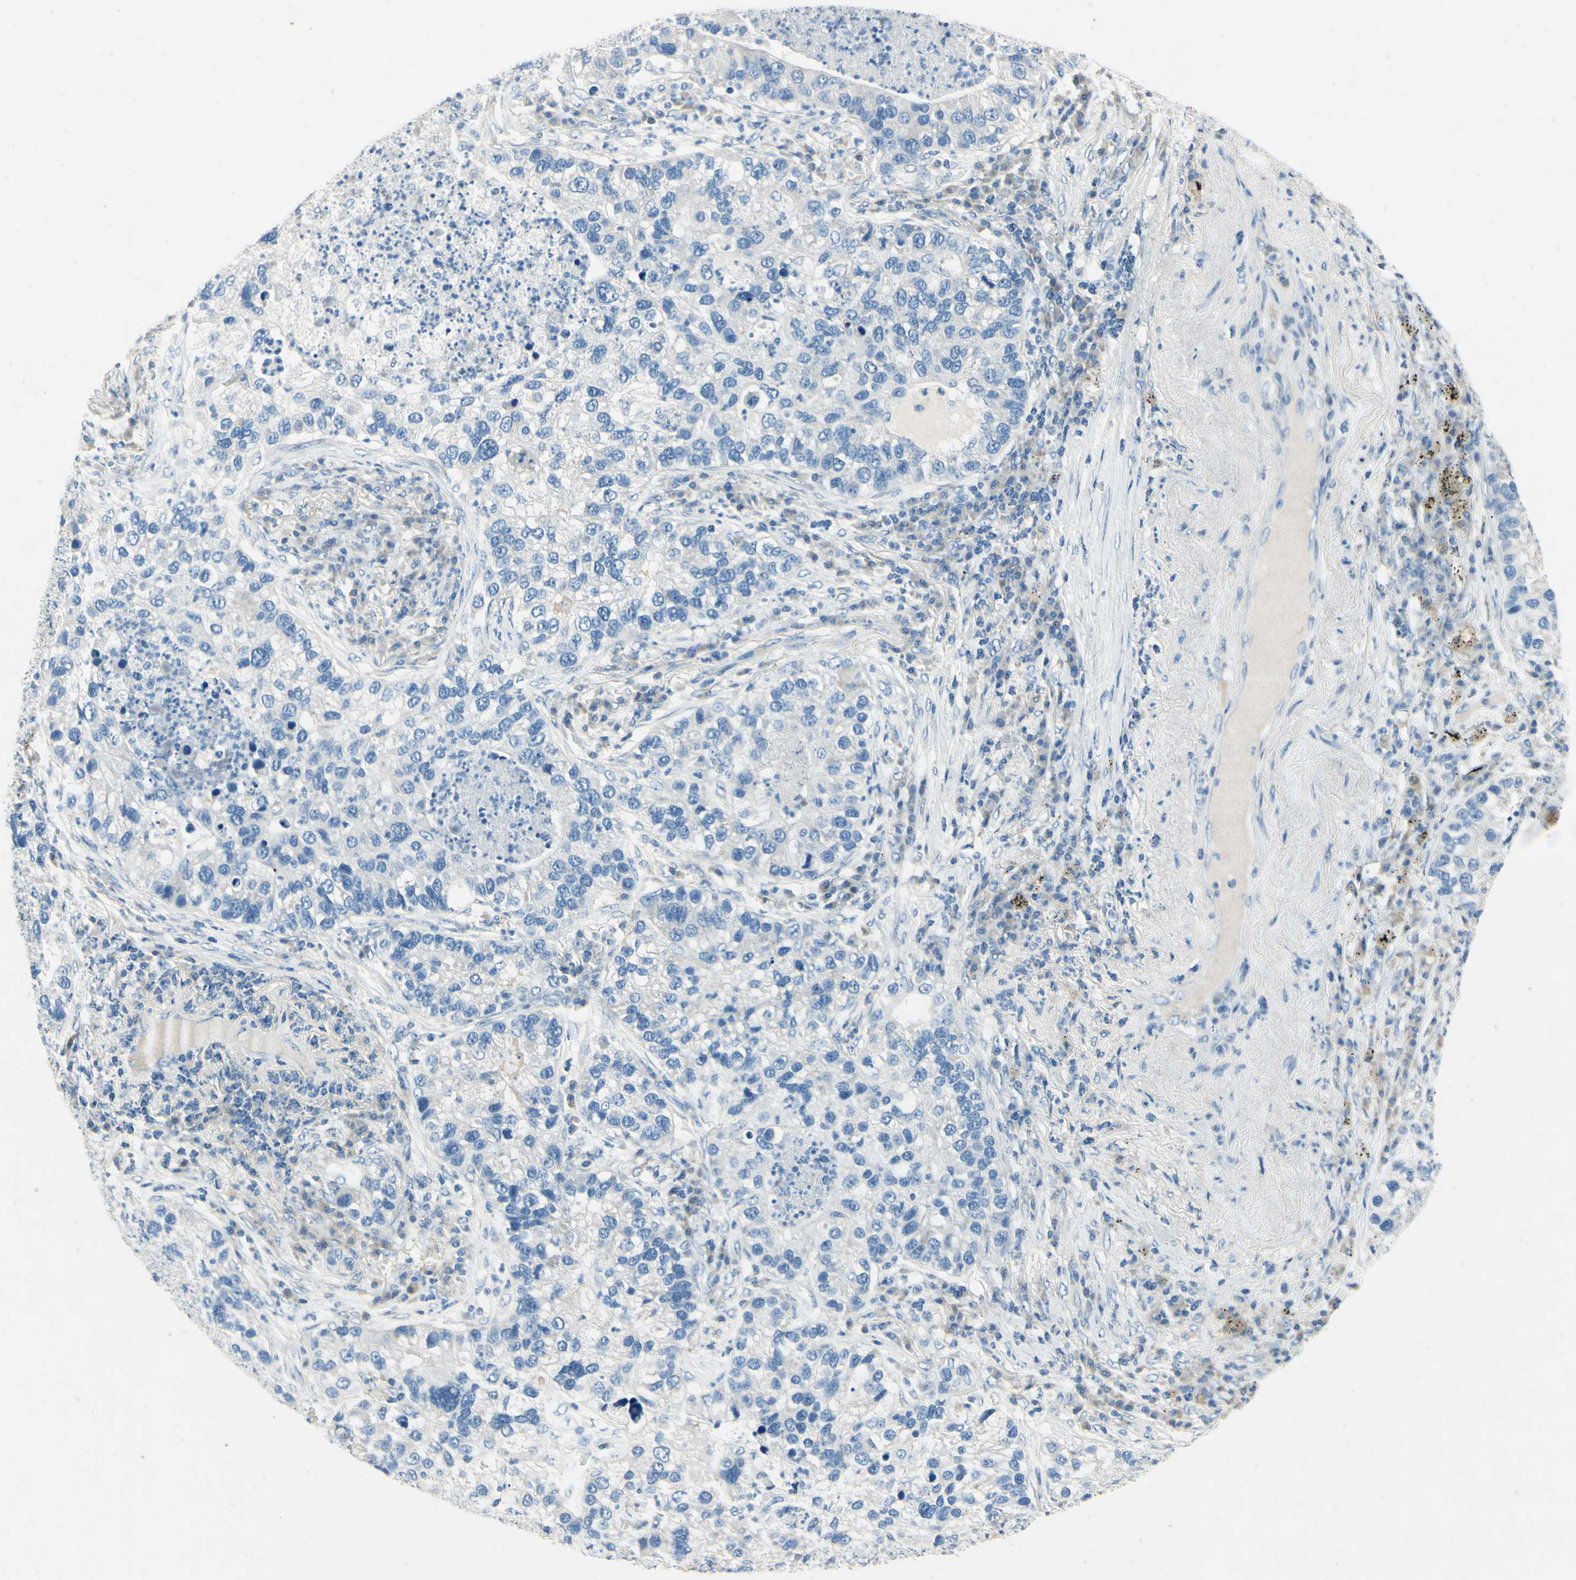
{"staining": {"intensity": "negative", "quantity": "none", "location": "none"}, "tissue": "lung cancer", "cell_type": "Tumor cells", "image_type": "cancer", "snomed": [{"axis": "morphology", "description": "Normal tissue, NOS"}, {"axis": "morphology", "description": "Adenocarcinoma, NOS"}, {"axis": "topography", "description": "Bronchus"}, {"axis": "topography", "description": "Lung"}], "caption": "Immunohistochemistry image of neoplastic tissue: lung cancer (adenocarcinoma) stained with DAB (3,3'-diaminobenzidine) demonstrates no significant protein positivity in tumor cells. (Stains: DAB immunohistochemistry (IHC) with hematoxylin counter stain, Microscopy: brightfield microscopy at high magnification).", "gene": "SNAP91", "patient": {"sex": "male", "age": 54}}